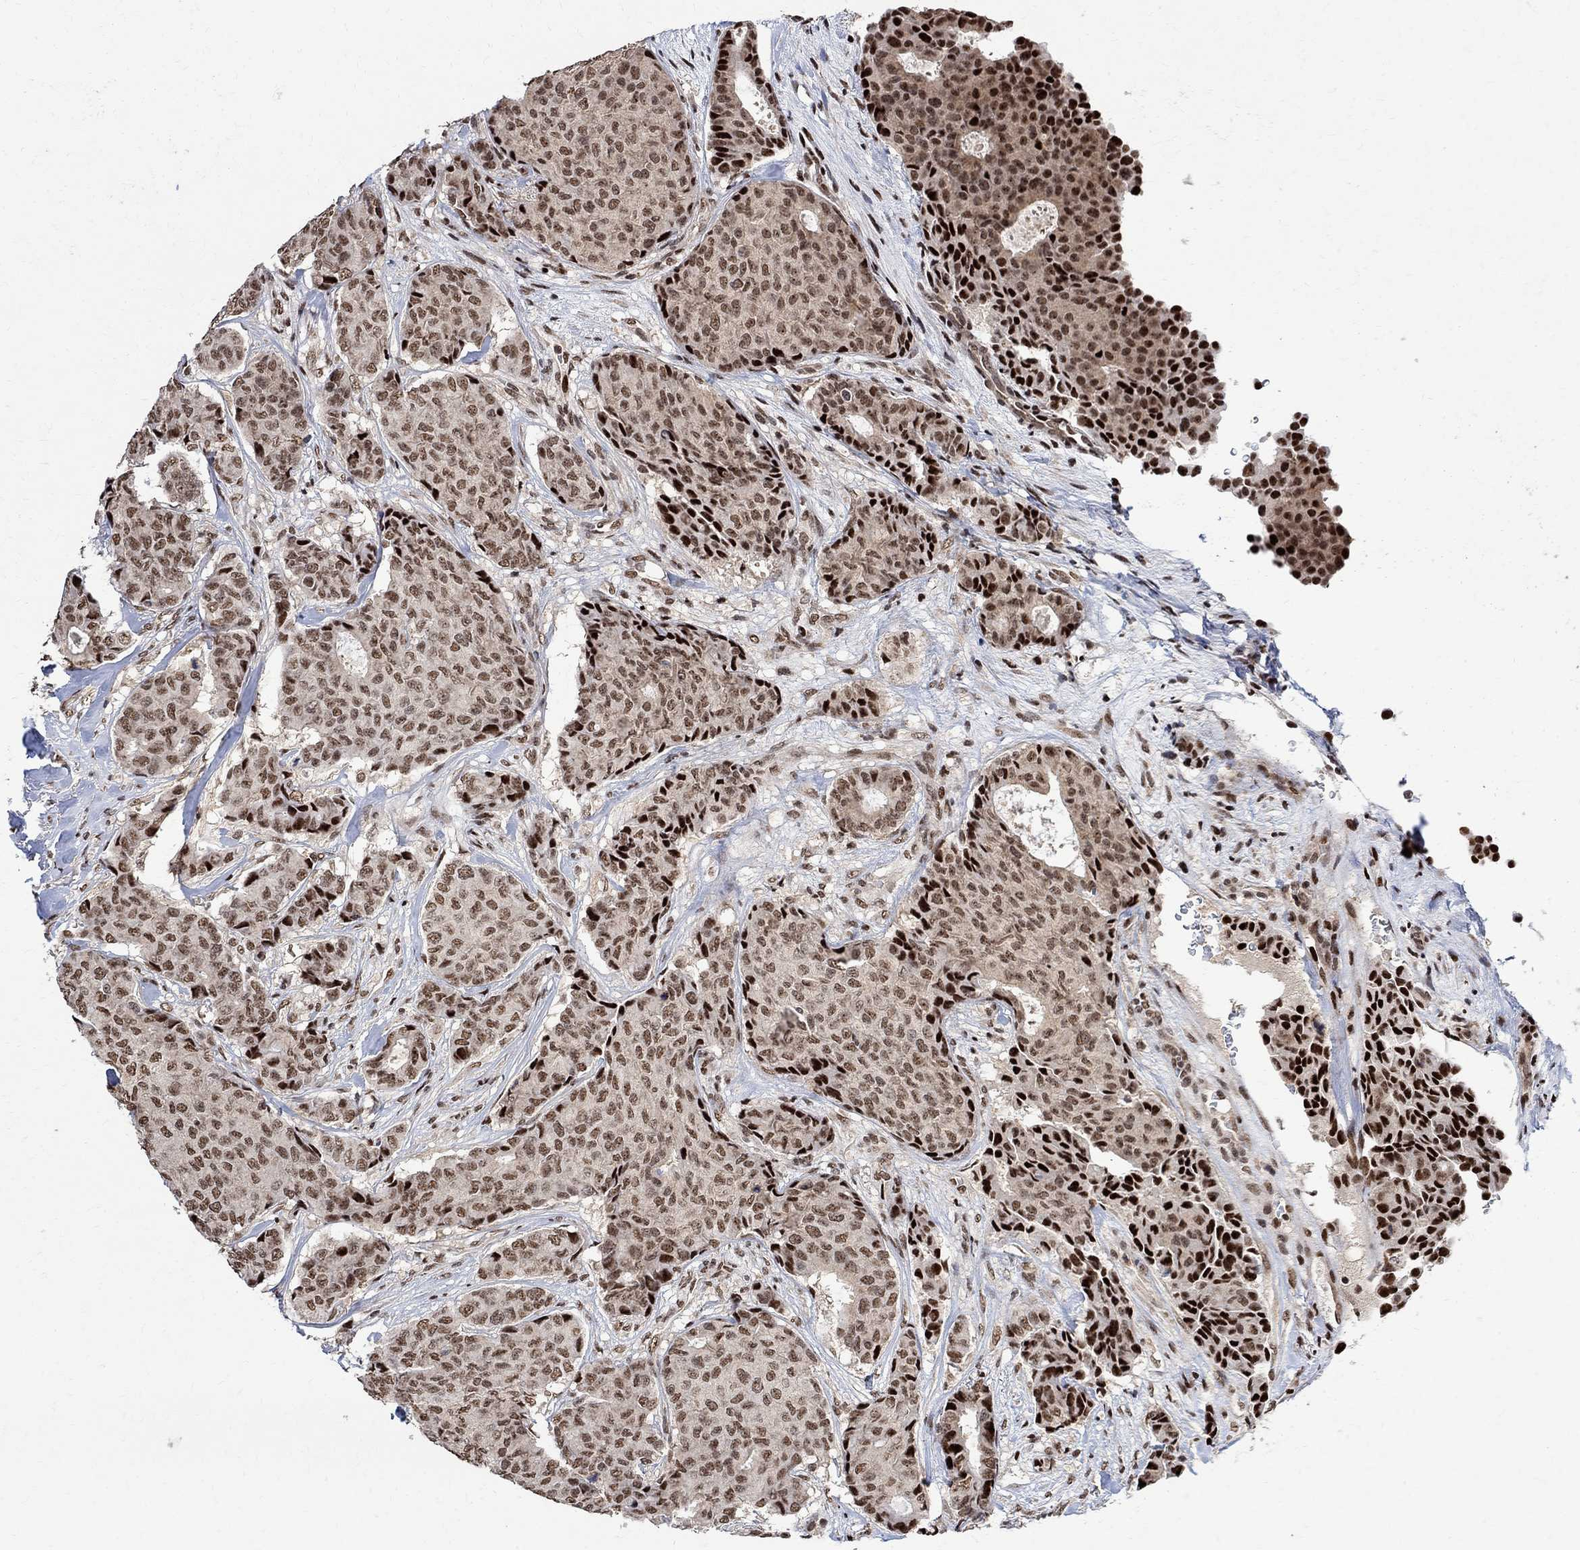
{"staining": {"intensity": "strong", "quantity": "<25%", "location": "nuclear"}, "tissue": "breast cancer", "cell_type": "Tumor cells", "image_type": "cancer", "snomed": [{"axis": "morphology", "description": "Duct carcinoma"}, {"axis": "topography", "description": "Breast"}], "caption": "Brown immunohistochemical staining in intraductal carcinoma (breast) exhibits strong nuclear staining in about <25% of tumor cells.", "gene": "E4F1", "patient": {"sex": "female", "age": 75}}